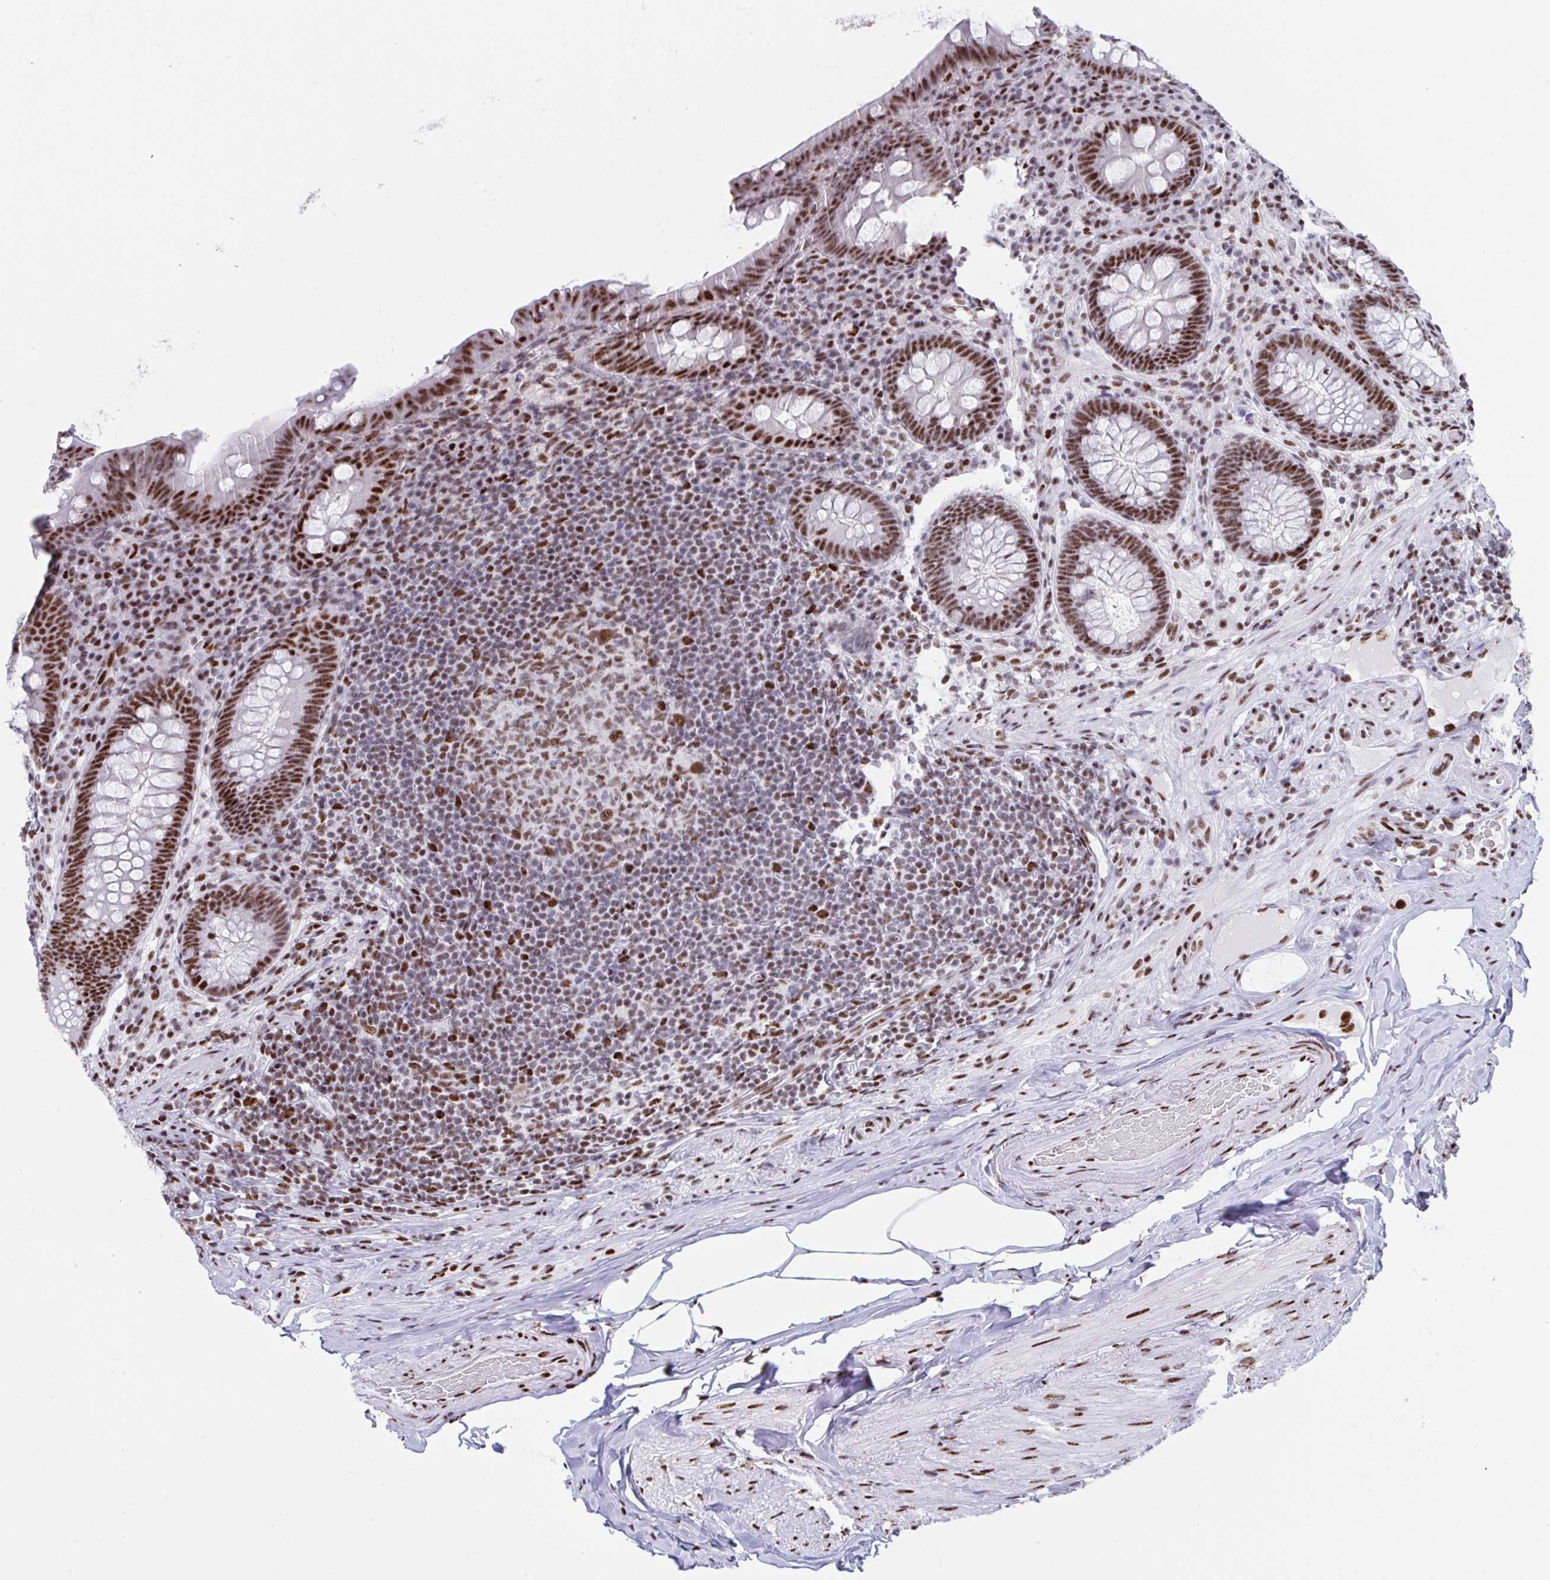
{"staining": {"intensity": "strong", "quantity": ">75%", "location": "nuclear"}, "tissue": "appendix", "cell_type": "Glandular cells", "image_type": "normal", "snomed": [{"axis": "morphology", "description": "Normal tissue, NOS"}, {"axis": "topography", "description": "Appendix"}], "caption": "Immunohistochemical staining of benign human appendix displays strong nuclear protein positivity in approximately >75% of glandular cells.", "gene": "IKZF2", "patient": {"sex": "male", "age": 71}}